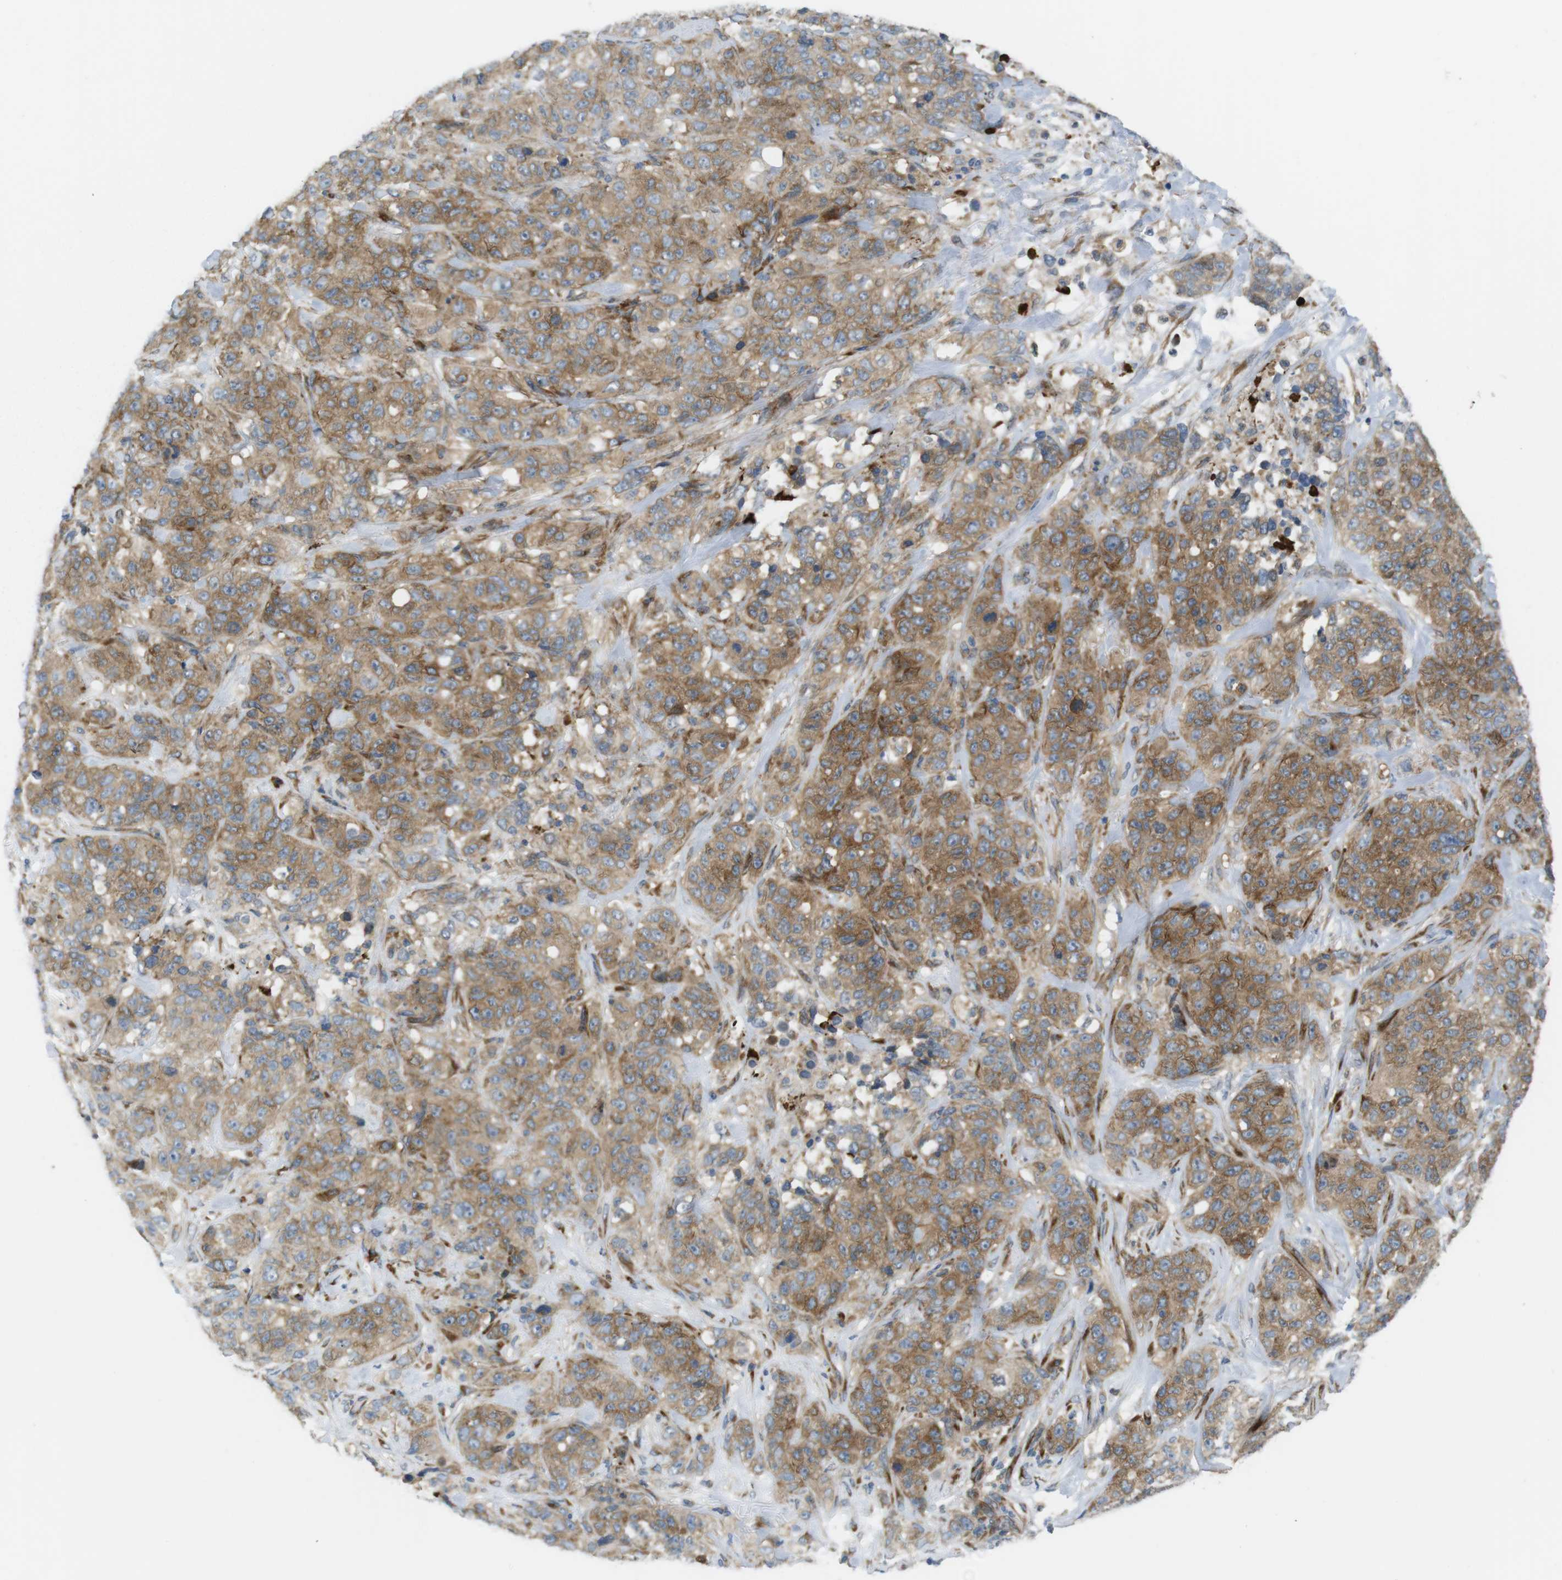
{"staining": {"intensity": "moderate", "quantity": ">75%", "location": "cytoplasmic/membranous"}, "tissue": "stomach cancer", "cell_type": "Tumor cells", "image_type": "cancer", "snomed": [{"axis": "morphology", "description": "Adenocarcinoma, NOS"}, {"axis": "topography", "description": "Stomach"}], "caption": "Brown immunohistochemical staining in stomach cancer (adenocarcinoma) displays moderate cytoplasmic/membranous positivity in approximately >75% of tumor cells.", "gene": "GJC3", "patient": {"sex": "male", "age": 48}}